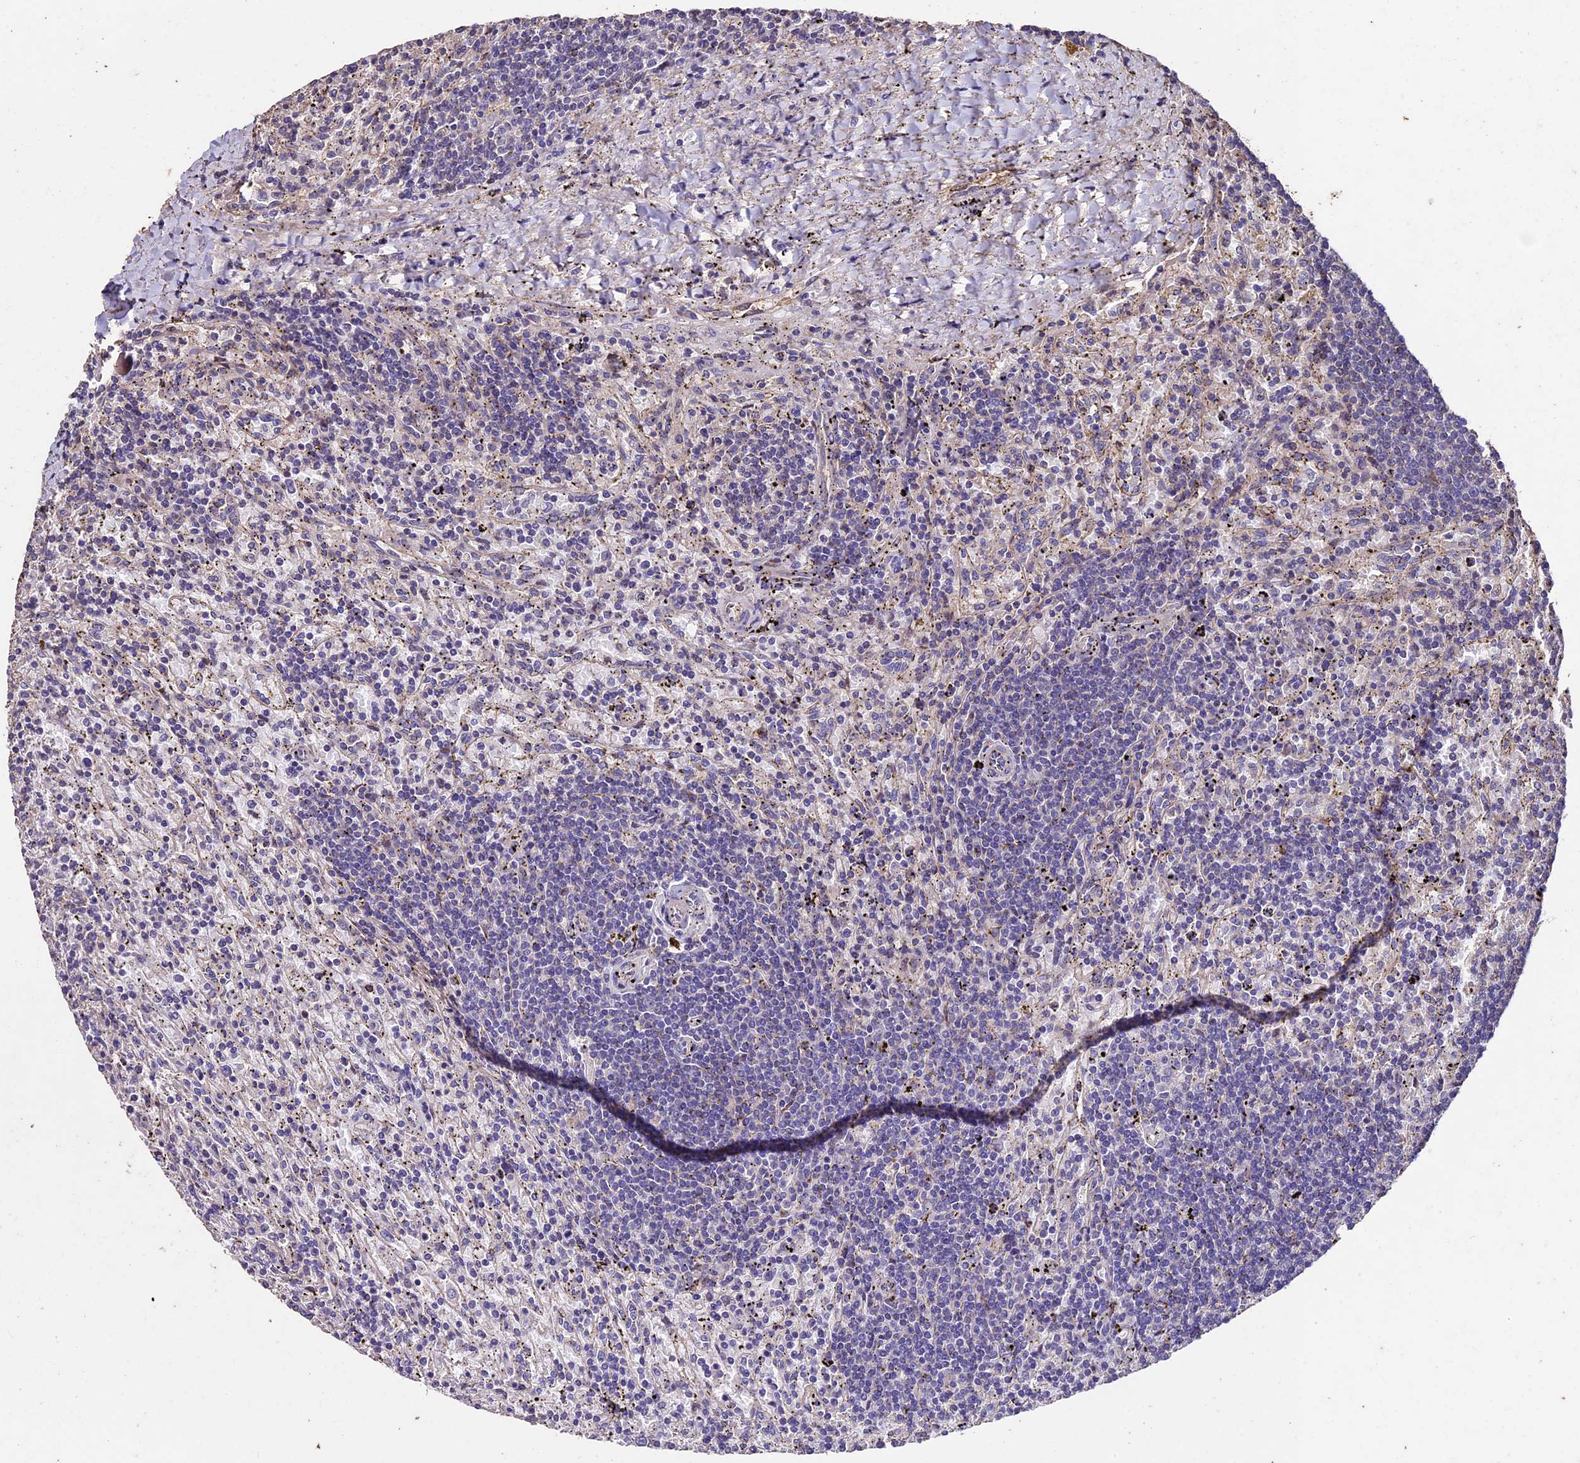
{"staining": {"intensity": "negative", "quantity": "none", "location": "none"}, "tissue": "lymphoma", "cell_type": "Tumor cells", "image_type": "cancer", "snomed": [{"axis": "morphology", "description": "Malignant lymphoma, non-Hodgkin's type, Low grade"}, {"axis": "topography", "description": "Spleen"}], "caption": "Immunohistochemistry (IHC) of lymphoma demonstrates no positivity in tumor cells.", "gene": "USB1", "patient": {"sex": "male", "age": 76}}